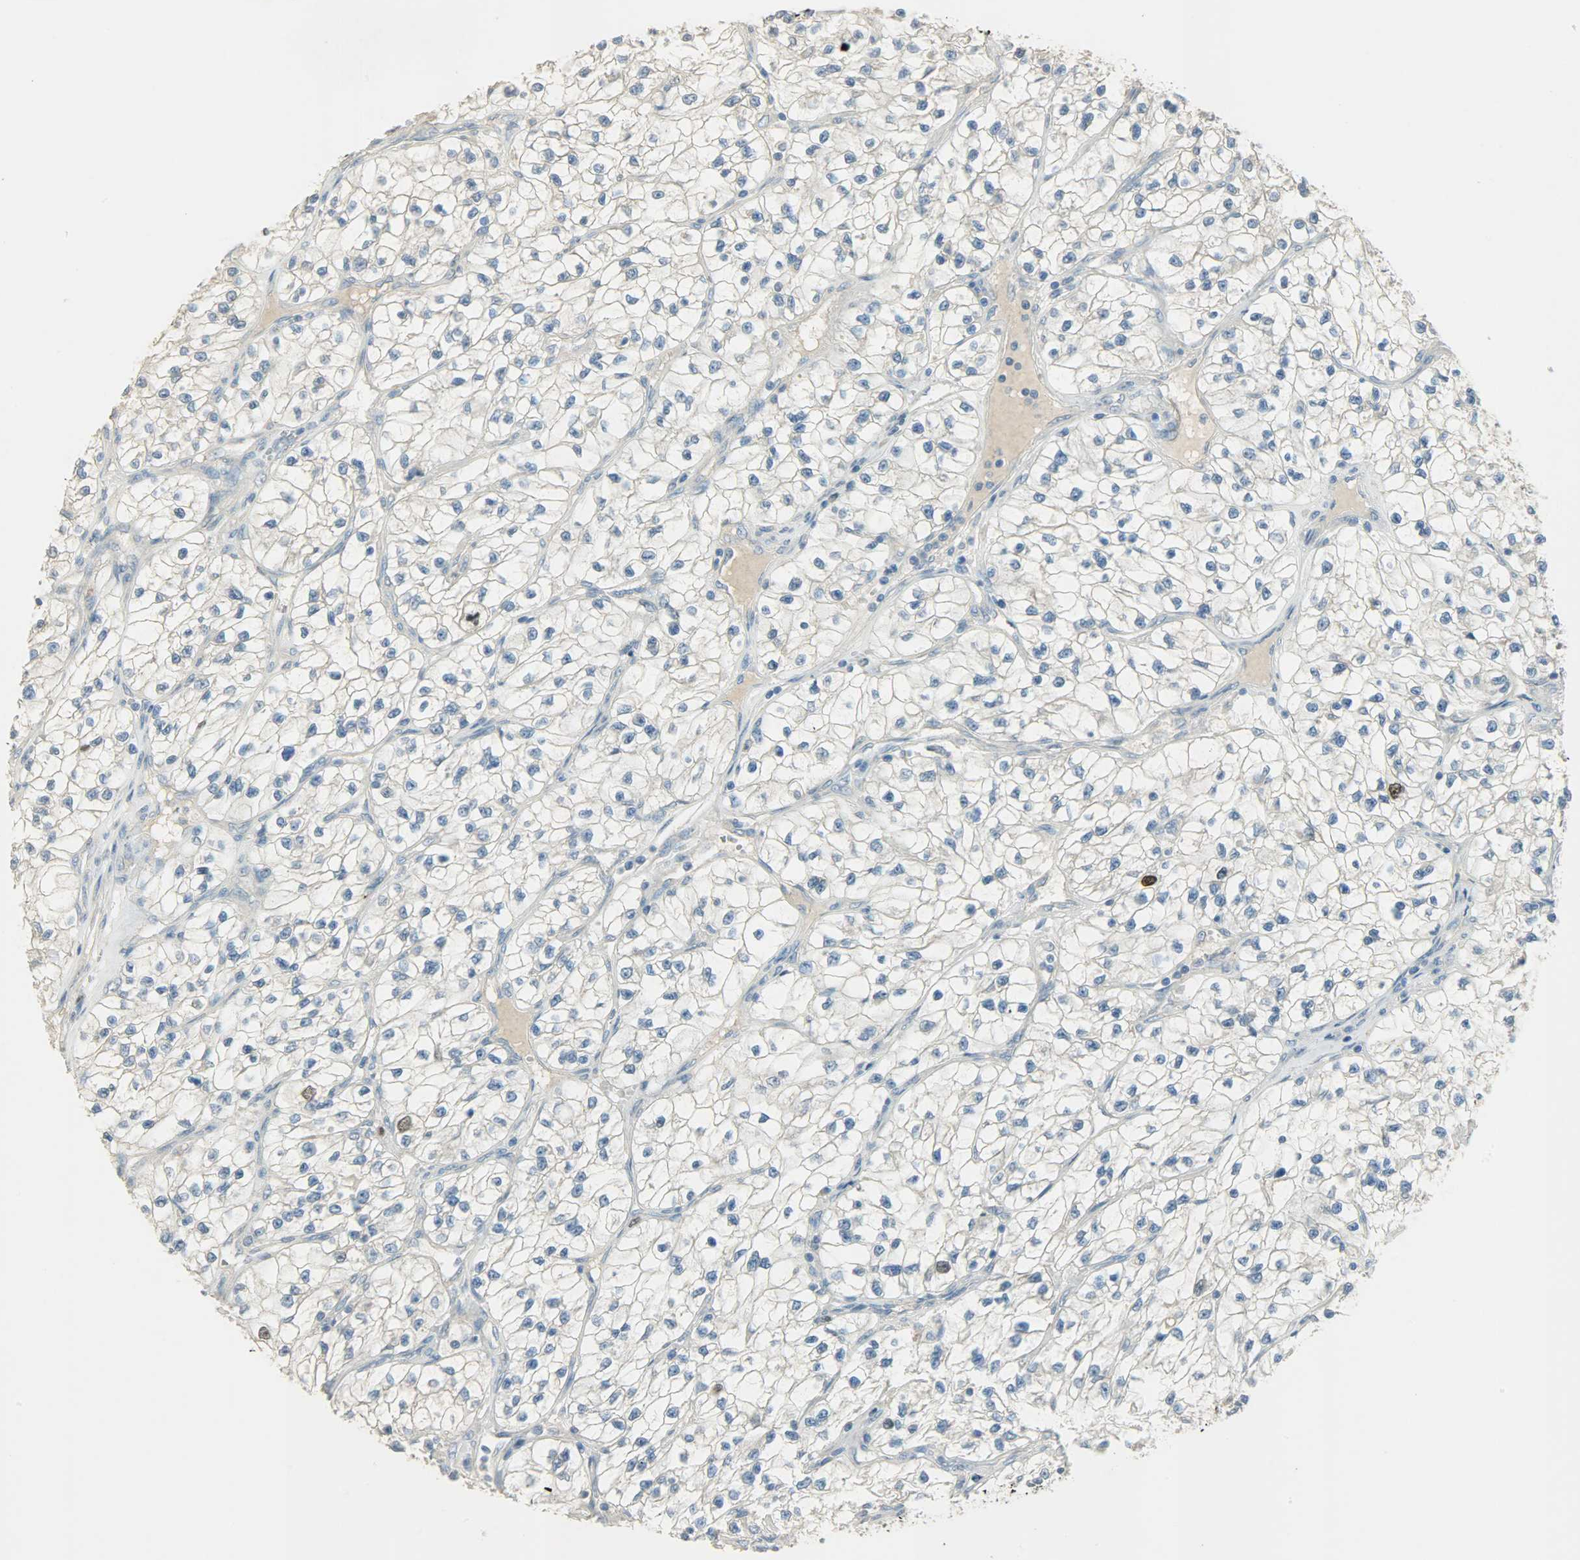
{"staining": {"intensity": "moderate", "quantity": "<25%", "location": "nuclear"}, "tissue": "renal cancer", "cell_type": "Tumor cells", "image_type": "cancer", "snomed": [{"axis": "morphology", "description": "Adenocarcinoma, NOS"}, {"axis": "topography", "description": "Kidney"}], "caption": "Renal cancer was stained to show a protein in brown. There is low levels of moderate nuclear positivity in about <25% of tumor cells.", "gene": "TPX2", "patient": {"sex": "female", "age": 57}}